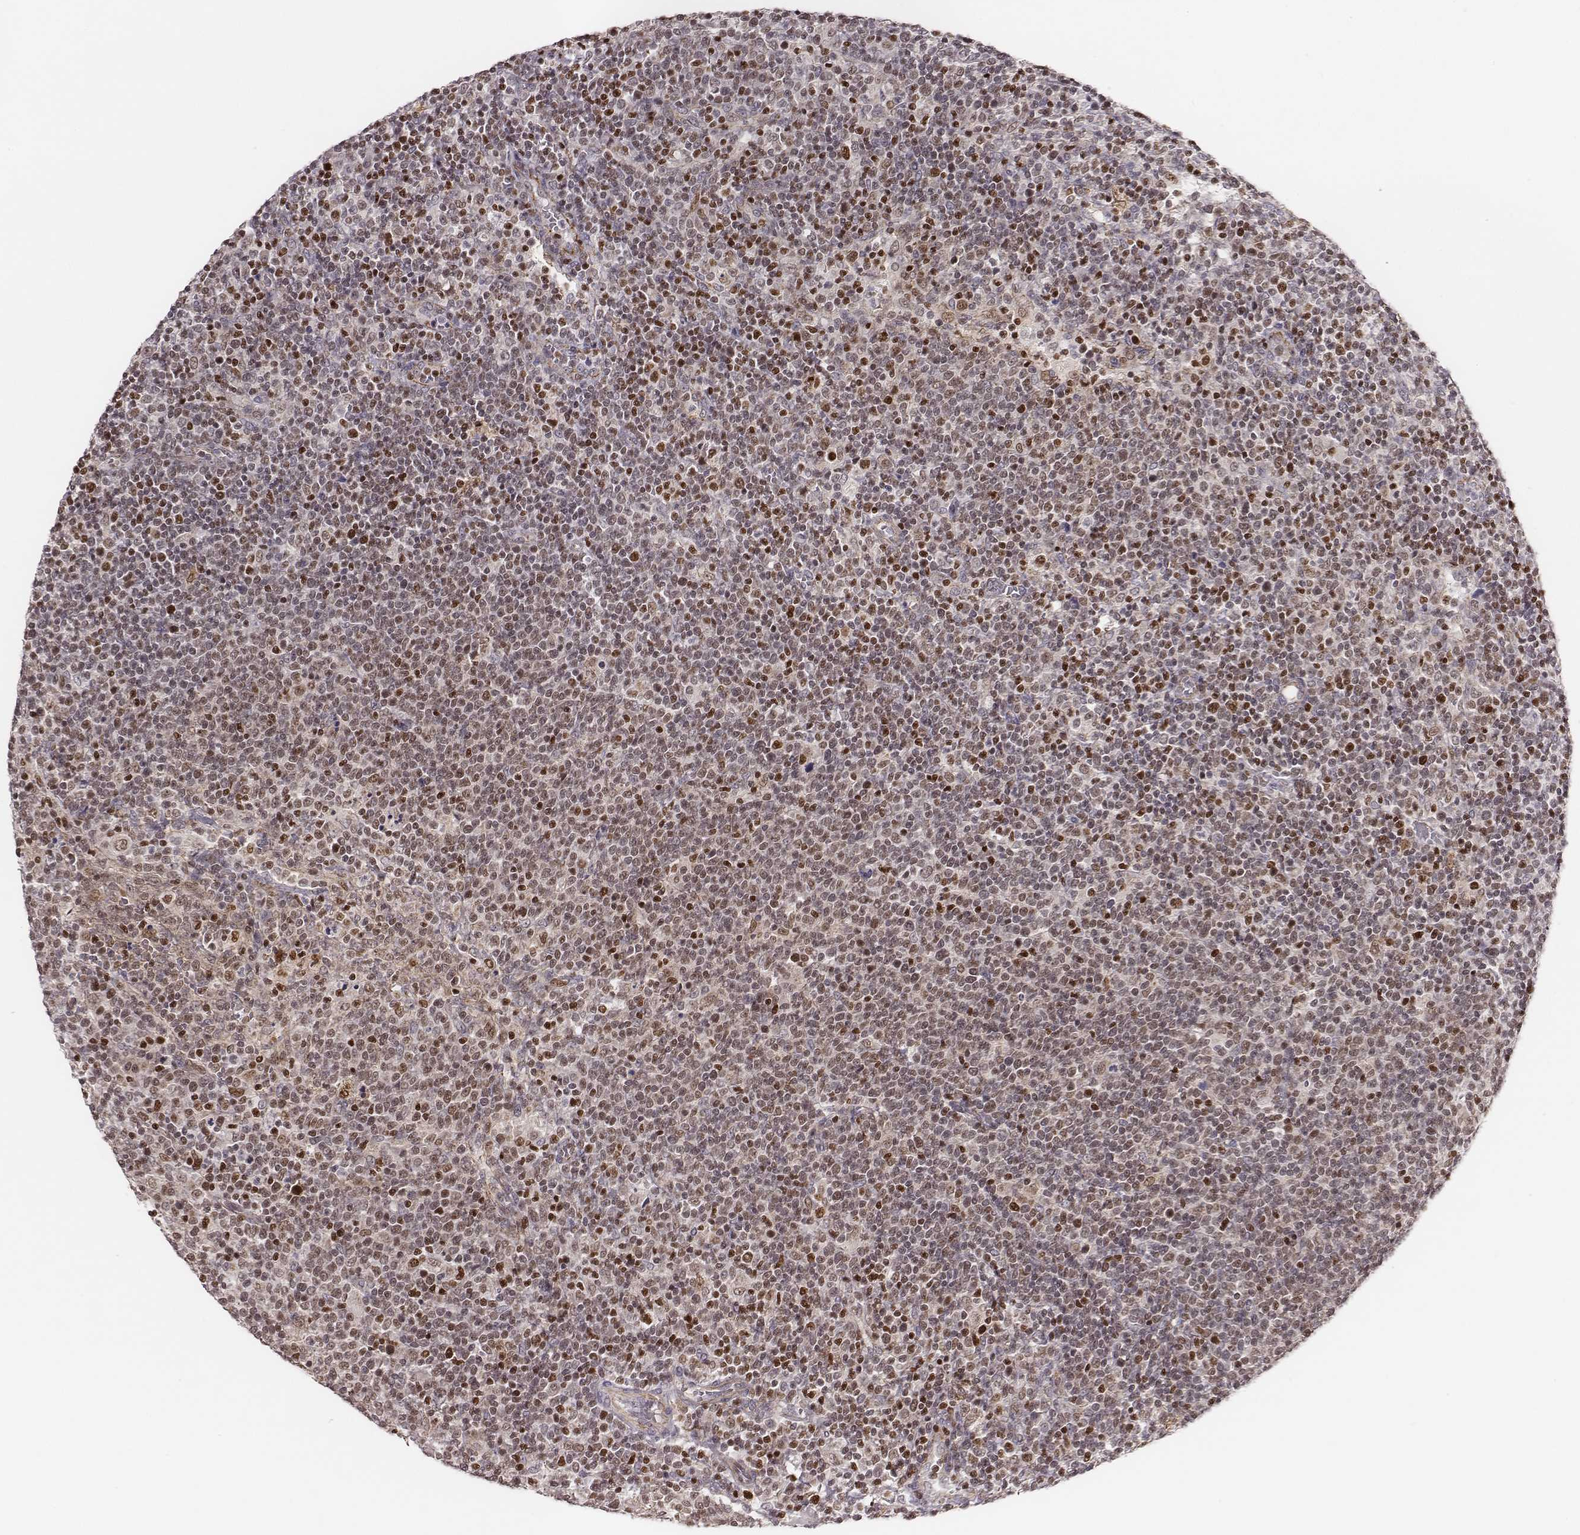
{"staining": {"intensity": "moderate", "quantity": ">75%", "location": "nuclear"}, "tissue": "lymphoma", "cell_type": "Tumor cells", "image_type": "cancer", "snomed": [{"axis": "morphology", "description": "Malignant lymphoma, non-Hodgkin's type, High grade"}, {"axis": "topography", "description": "Lymph node"}], "caption": "Malignant lymphoma, non-Hodgkin's type (high-grade) was stained to show a protein in brown. There is medium levels of moderate nuclear expression in about >75% of tumor cells.", "gene": "WDR59", "patient": {"sex": "male", "age": 61}}